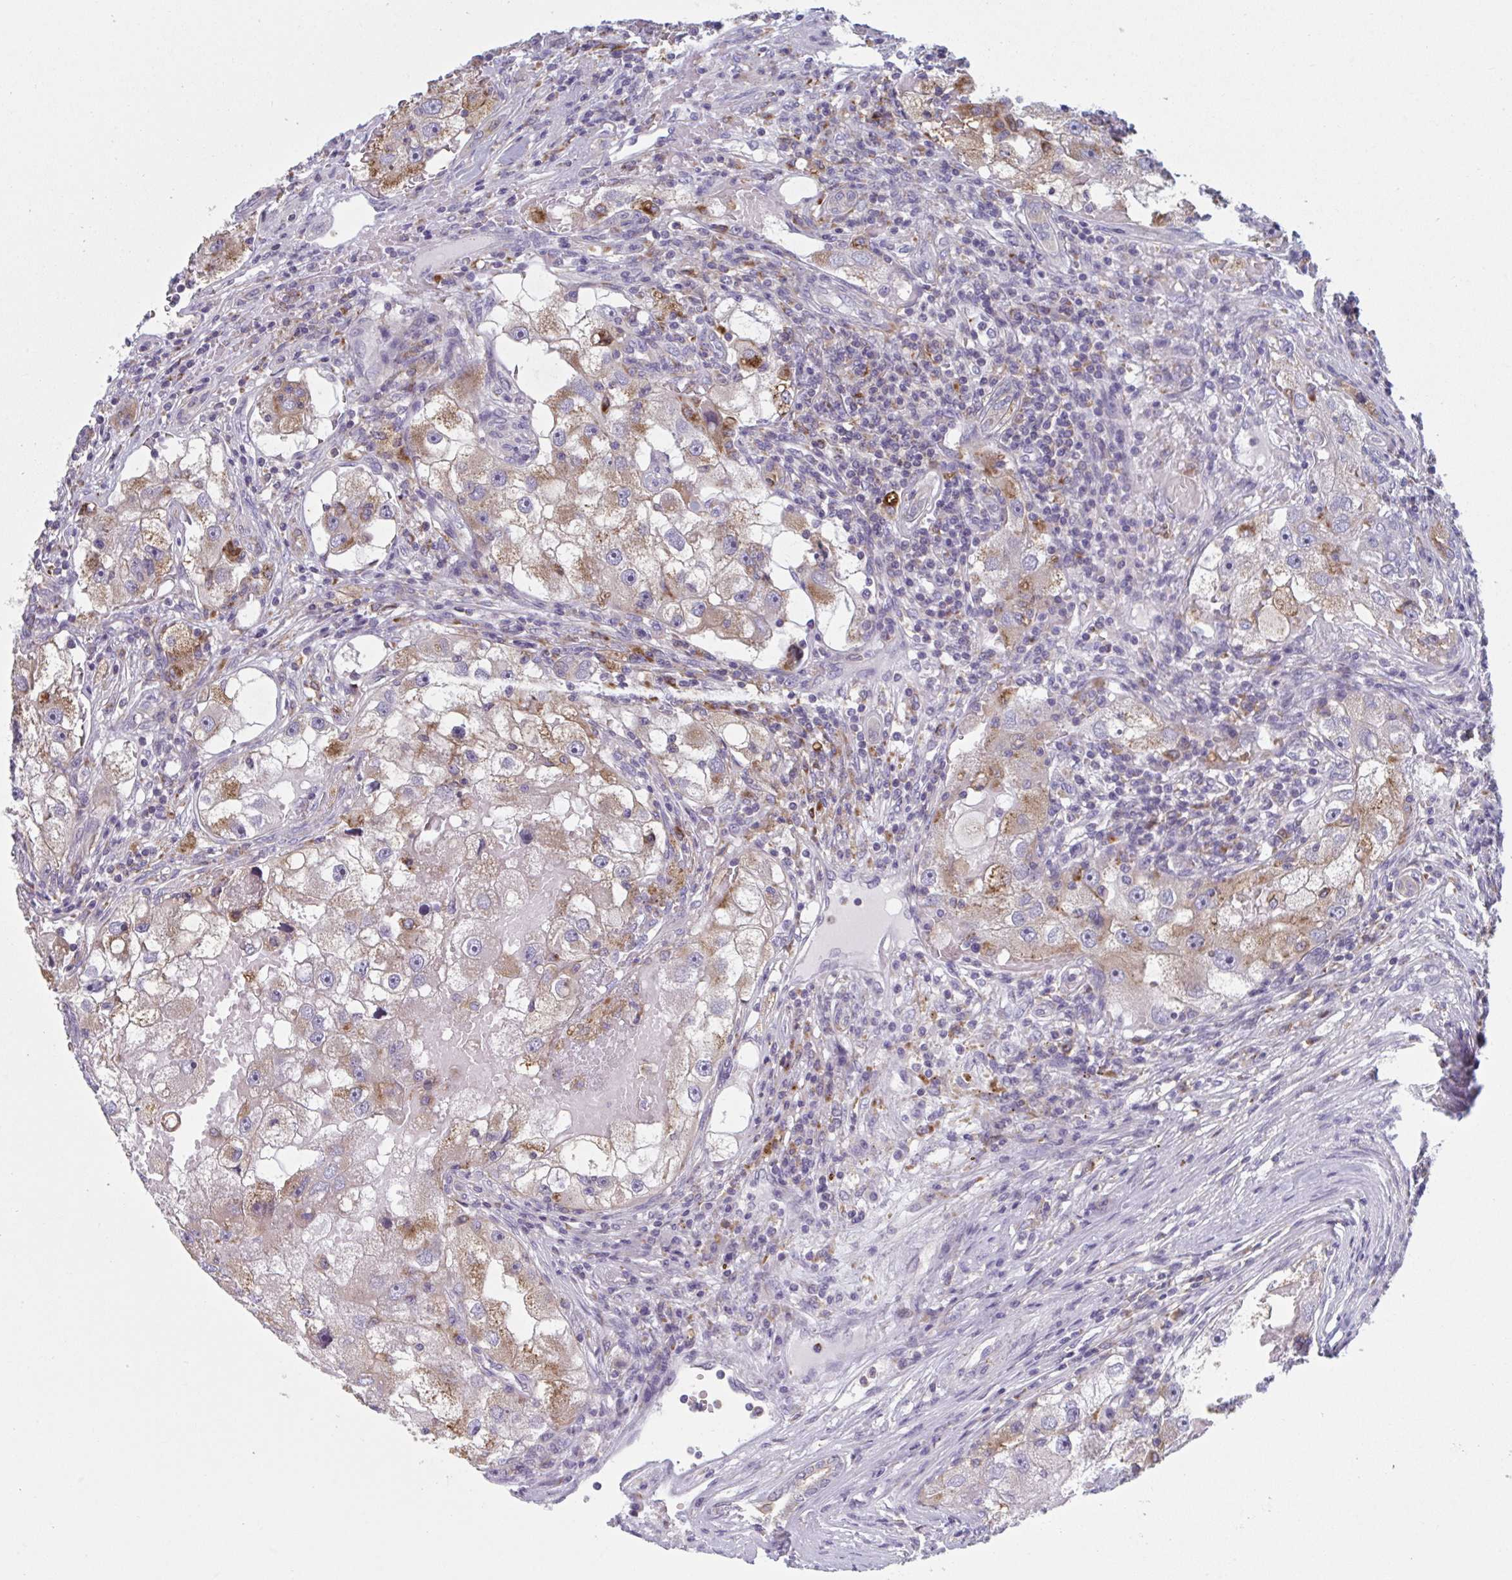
{"staining": {"intensity": "moderate", "quantity": "25%-75%", "location": "cytoplasmic/membranous"}, "tissue": "renal cancer", "cell_type": "Tumor cells", "image_type": "cancer", "snomed": [{"axis": "morphology", "description": "Adenocarcinoma, NOS"}, {"axis": "topography", "description": "Kidney"}], "caption": "There is medium levels of moderate cytoplasmic/membranous positivity in tumor cells of renal cancer, as demonstrated by immunohistochemical staining (brown color).", "gene": "NIPSNAP1", "patient": {"sex": "male", "age": 63}}